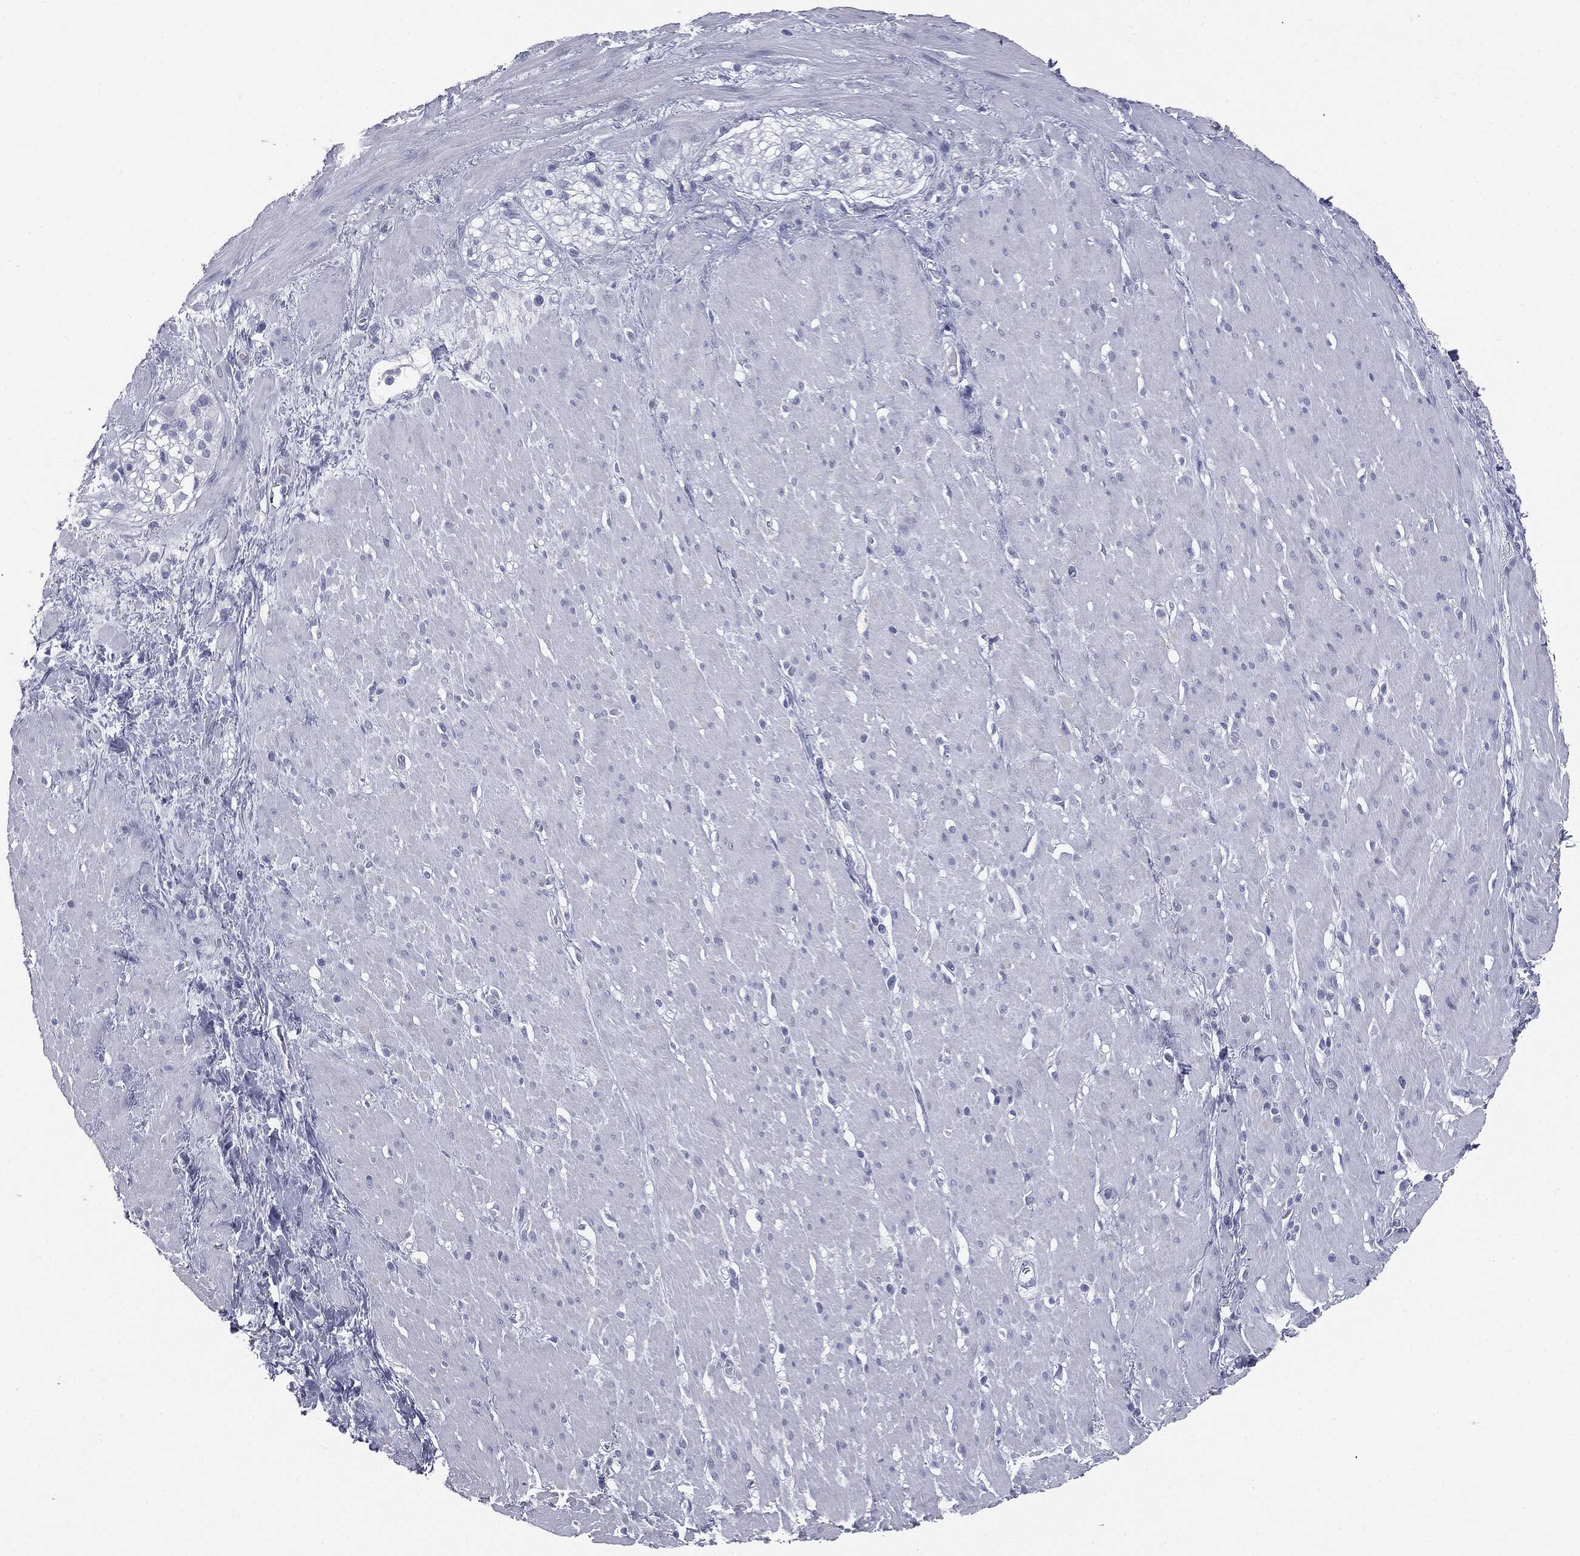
{"staining": {"intensity": "negative", "quantity": "none", "location": "none"}, "tissue": "smooth muscle", "cell_type": "Smooth muscle cells", "image_type": "normal", "snomed": [{"axis": "morphology", "description": "Normal tissue, NOS"}, {"axis": "topography", "description": "Soft tissue"}, {"axis": "topography", "description": "Smooth muscle"}], "caption": "Immunohistochemistry (IHC) photomicrograph of benign human smooth muscle stained for a protein (brown), which reveals no expression in smooth muscle cells.", "gene": "TPO", "patient": {"sex": "male", "age": 72}}